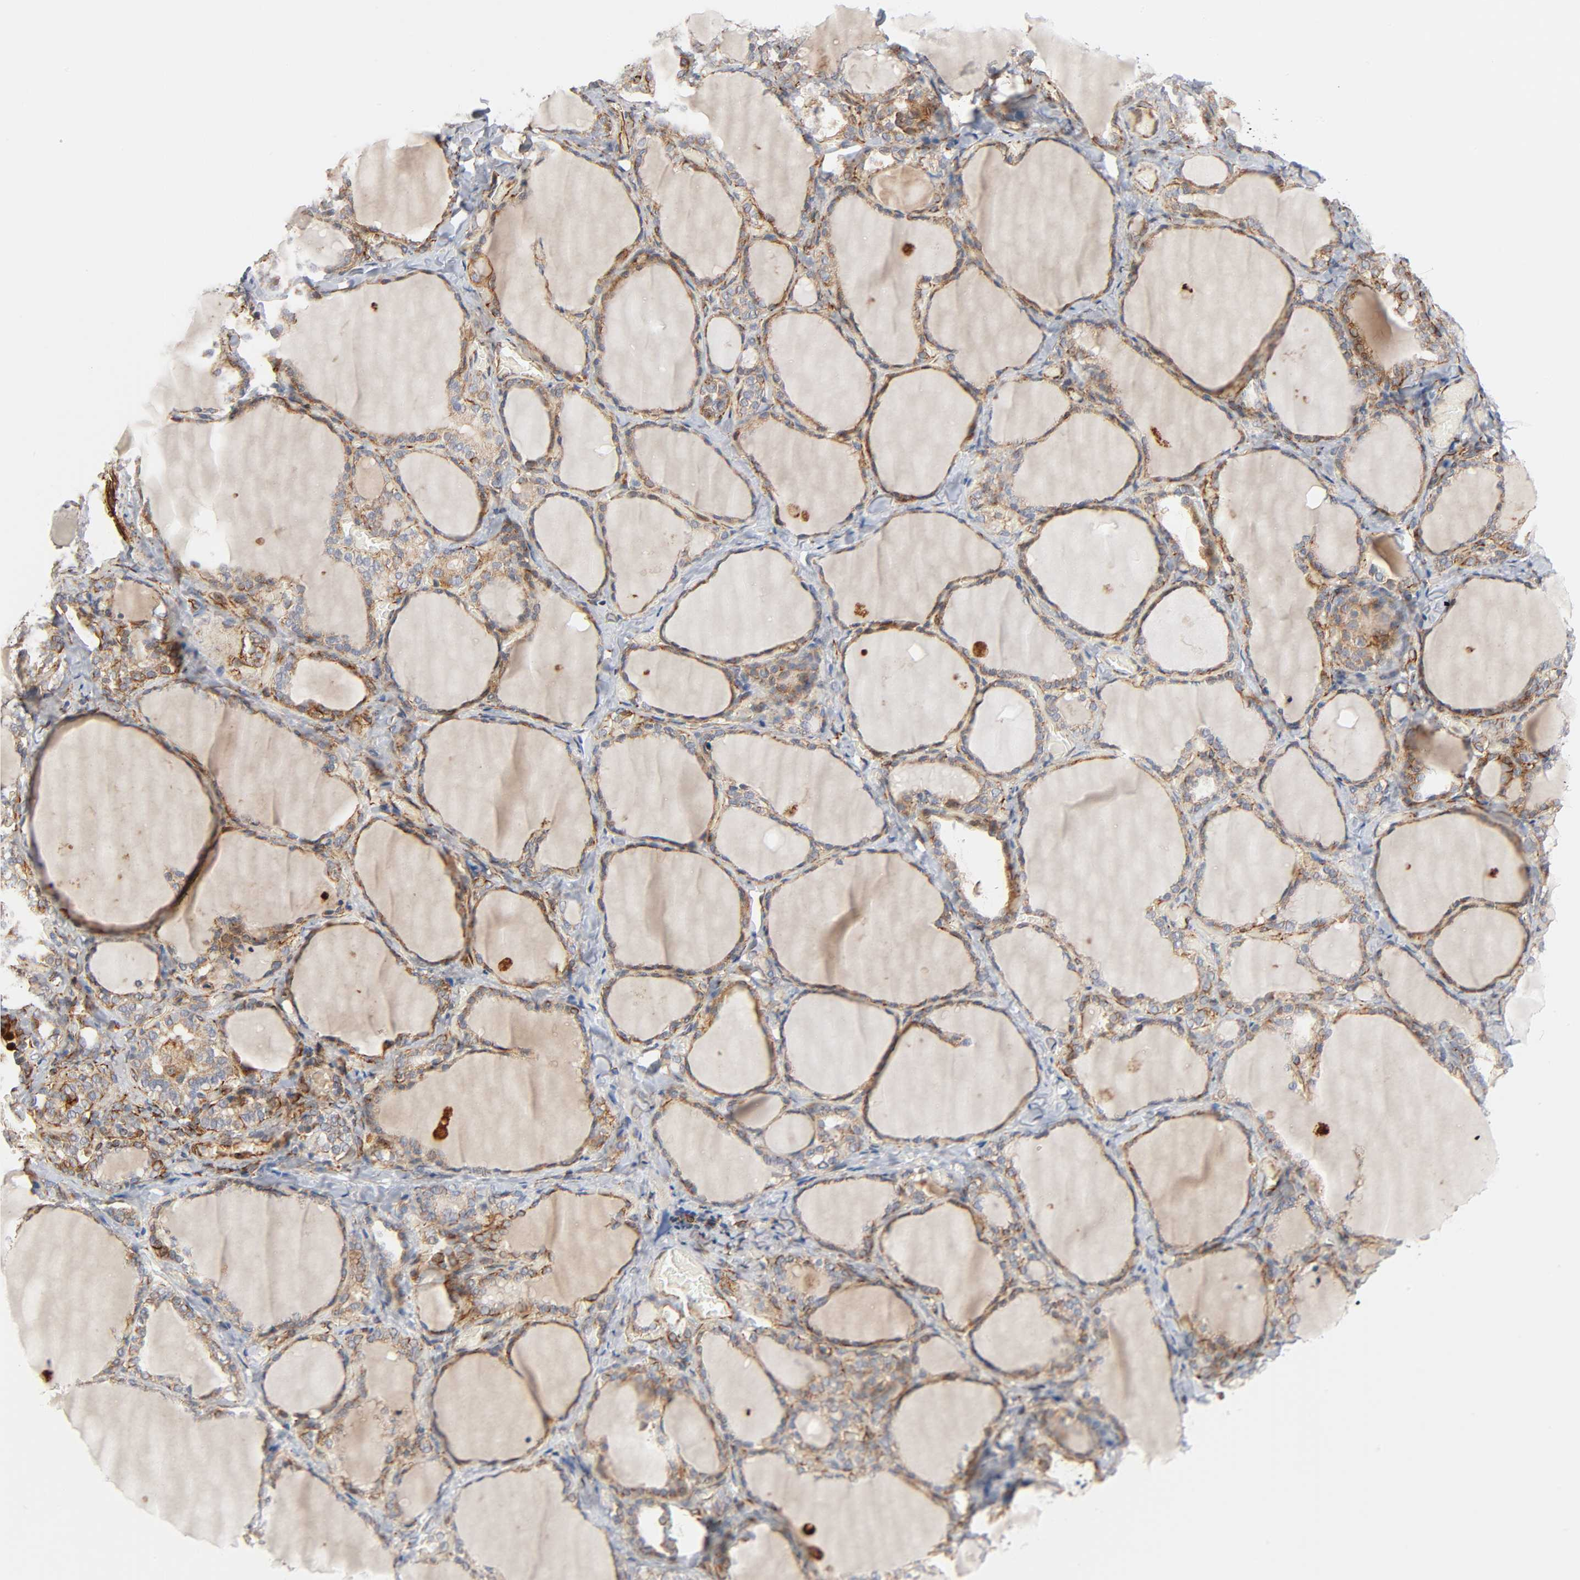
{"staining": {"intensity": "moderate", "quantity": ">75%", "location": "cytoplasmic/membranous"}, "tissue": "thyroid gland", "cell_type": "Glandular cells", "image_type": "normal", "snomed": [{"axis": "morphology", "description": "Normal tissue, NOS"}, {"axis": "morphology", "description": "Papillary adenocarcinoma, NOS"}, {"axis": "topography", "description": "Thyroid gland"}], "caption": "IHC micrograph of normal human thyroid gland stained for a protein (brown), which exhibits medium levels of moderate cytoplasmic/membranous positivity in approximately >75% of glandular cells.", "gene": "REEP5", "patient": {"sex": "female", "age": 30}}